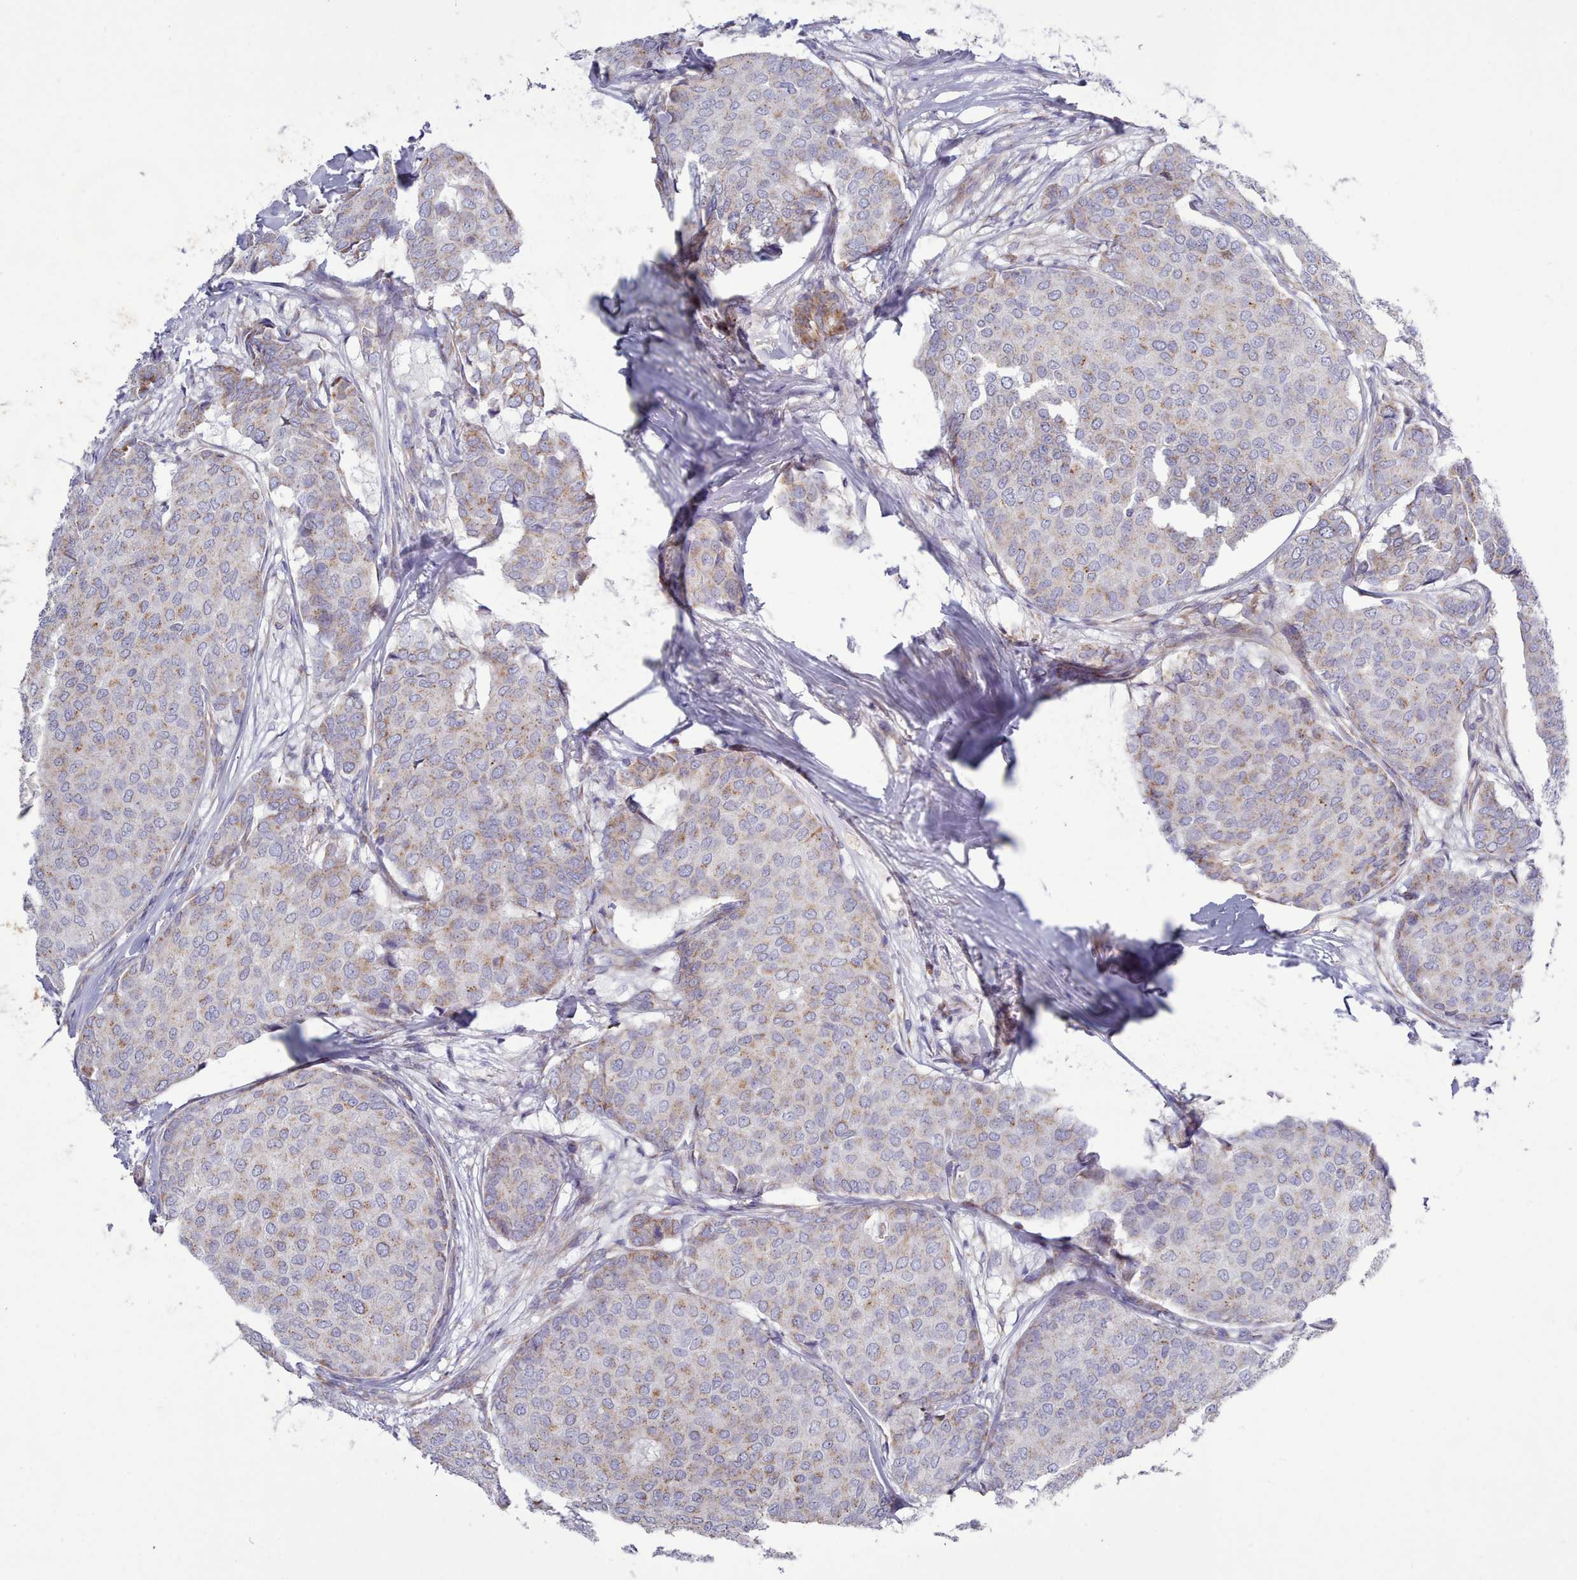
{"staining": {"intensity": "weak", "quantity": "25%-75%", "location": "cytoplasmic/membranous"}, "tissue": "breast cancer", "cell_type": "Tumor cells", "image_type": "cancer", "snomed": [{"axis": "morphology", "description": "Duct carcinoma"}, {"axis": "topography", "description": "Breast"}], "caption": "A low amount of weak cytoplasmic/membranous positivity is seen in approximately 25%-75% of tumor cells in breast cancer tissue. The staining was performed using DAB to visualize the protein expression in brown, while the nuclei were stained in blue with hematoxylin (Magnification: 20x).", "gene": "MRPL21", "patient": {"sex": "female", "age": 75}}